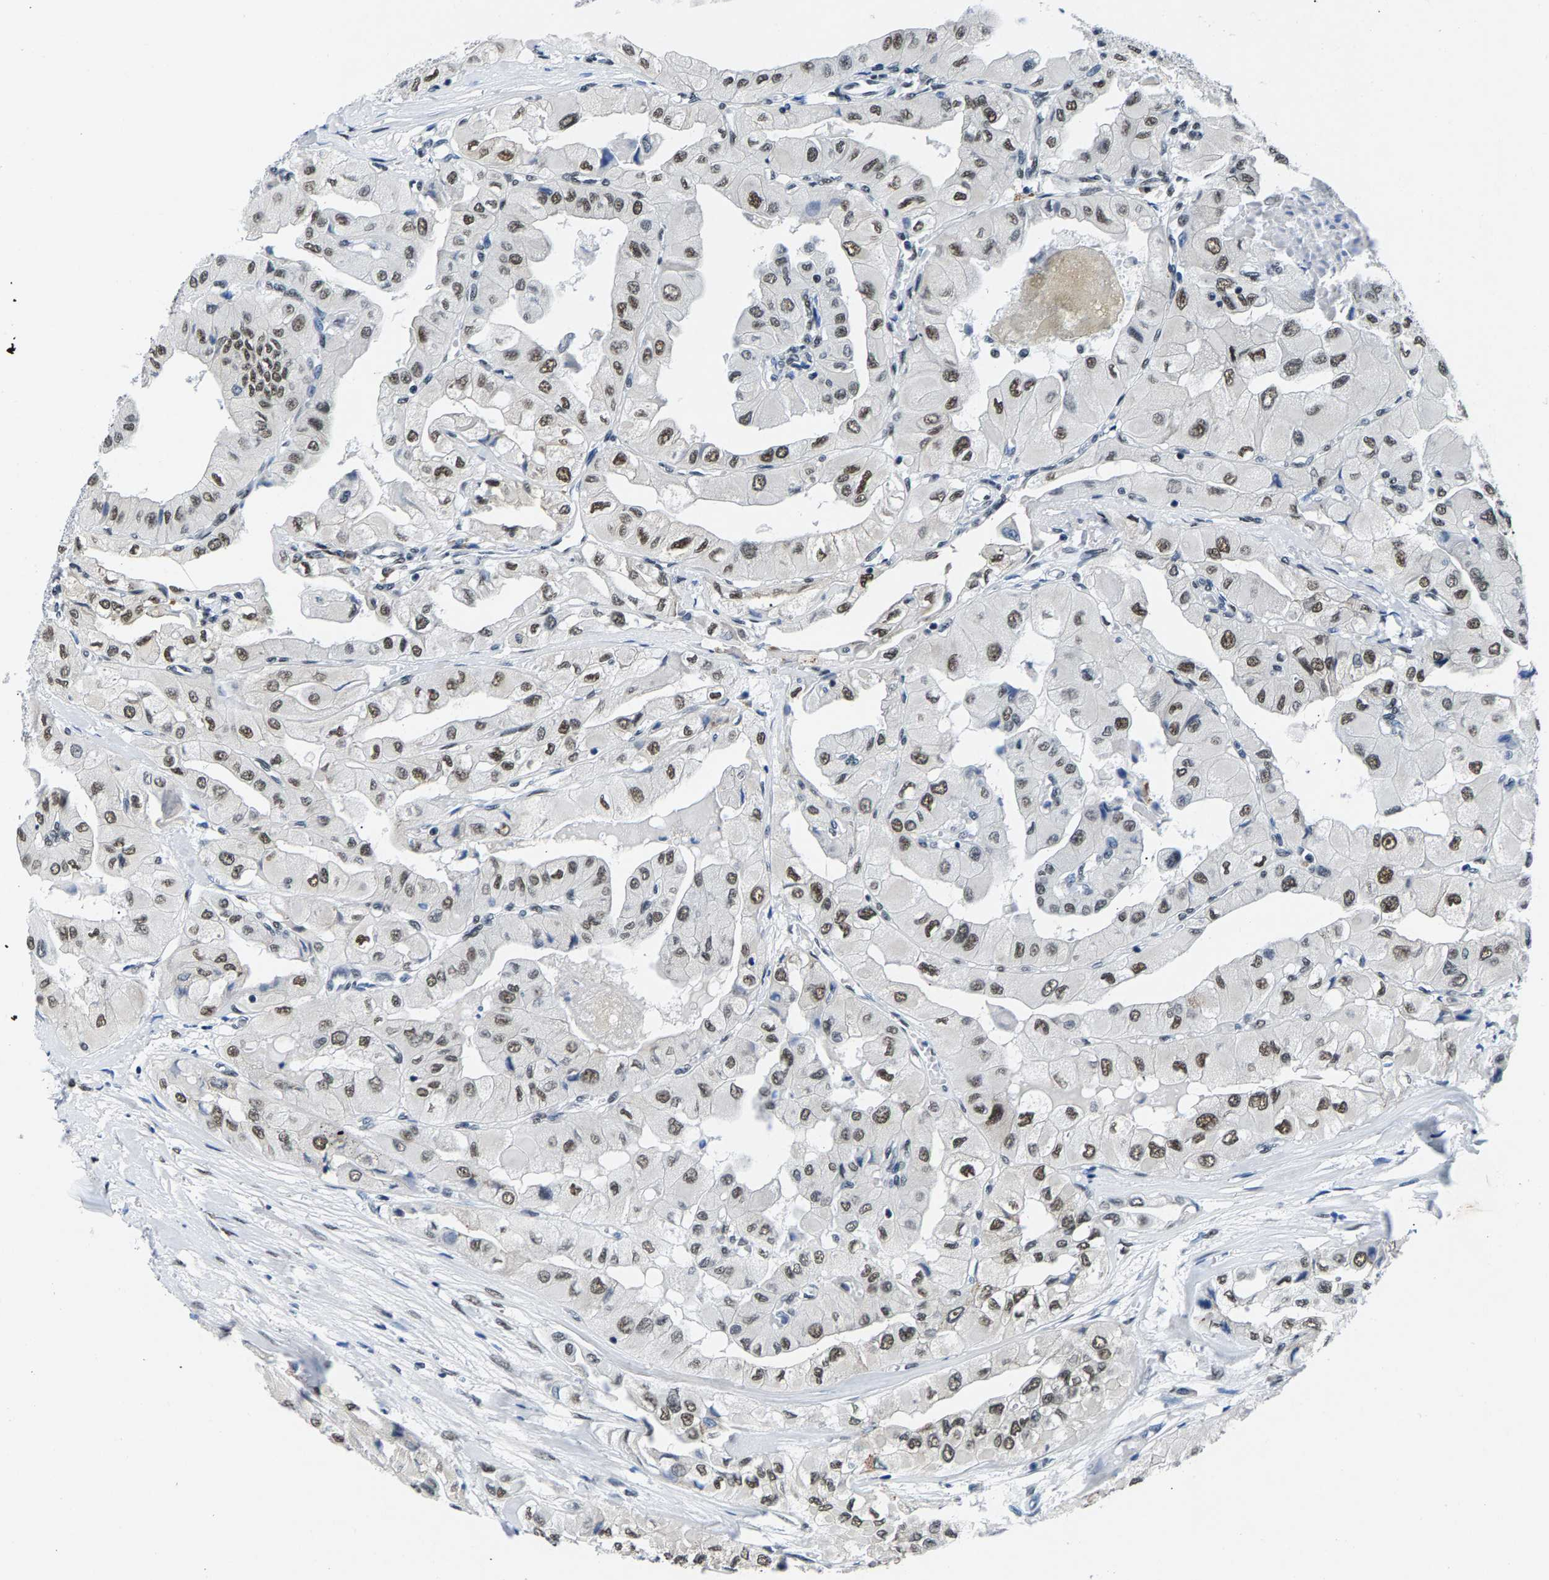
{"staining": {"intensity": "moderate", "quantity": ">75%", "location": "nuclear"}, "tissue": "thyroid cancer", "cell_type": "Tumor cells", "image_type": "cancer", "snomed": [{"axis": "morphology", "description": "Papillary adenocarcinoma, NOS"}, {"axis": "topography", "description": "Thyroid gland"}], "caption": "Protein staining by immunohistochemistry (IHC) demonstrates moderate nuclear positivity in about >75% of tumor cells in papillary adenocarcinoma (thyroid). The staining was performed using DAB, with brown indicating positive protein expression. Nuclei are stained blue with hematoxylin.", "gene": "ATF2", "patient": {"sex": "female", "age": 59}}